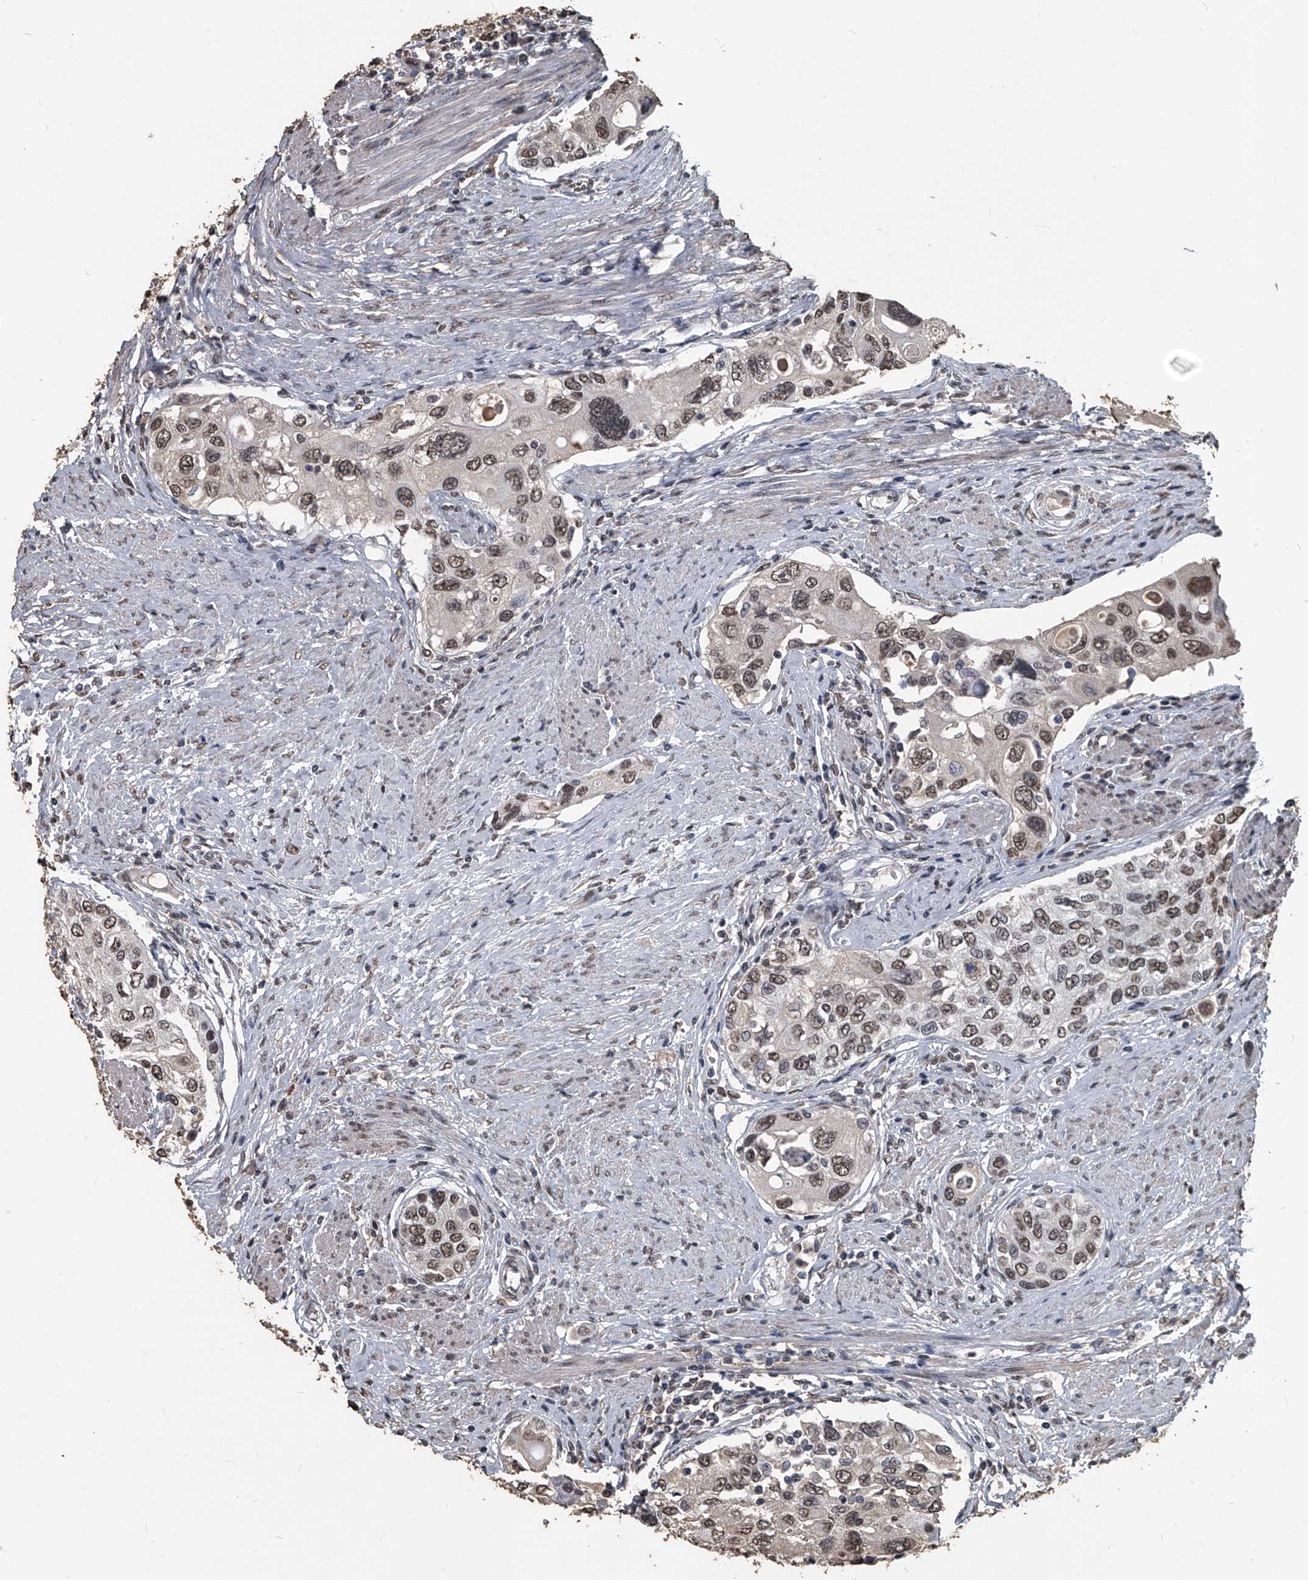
{"staining": {"intensity": "moderate", "quantity": ">75%", "location": "nuclear"}, "tissue": "urothelial cancer", "cell_type": "Tumor cells", "image_type": "cancer", "snomed": [{"axis": "morphology", "description": "Urothelial carcinoma, High grade"}, {"axis": "topography", "description": "Urinary bladder"}], "caption": "Protein expression analysis of human high-grade urothelial carcinoma reveals moderate nuclear positivity in about >75% of tumor cells.", "gene": "MATR3", "patient": {"sex": "female", "age": 56}}